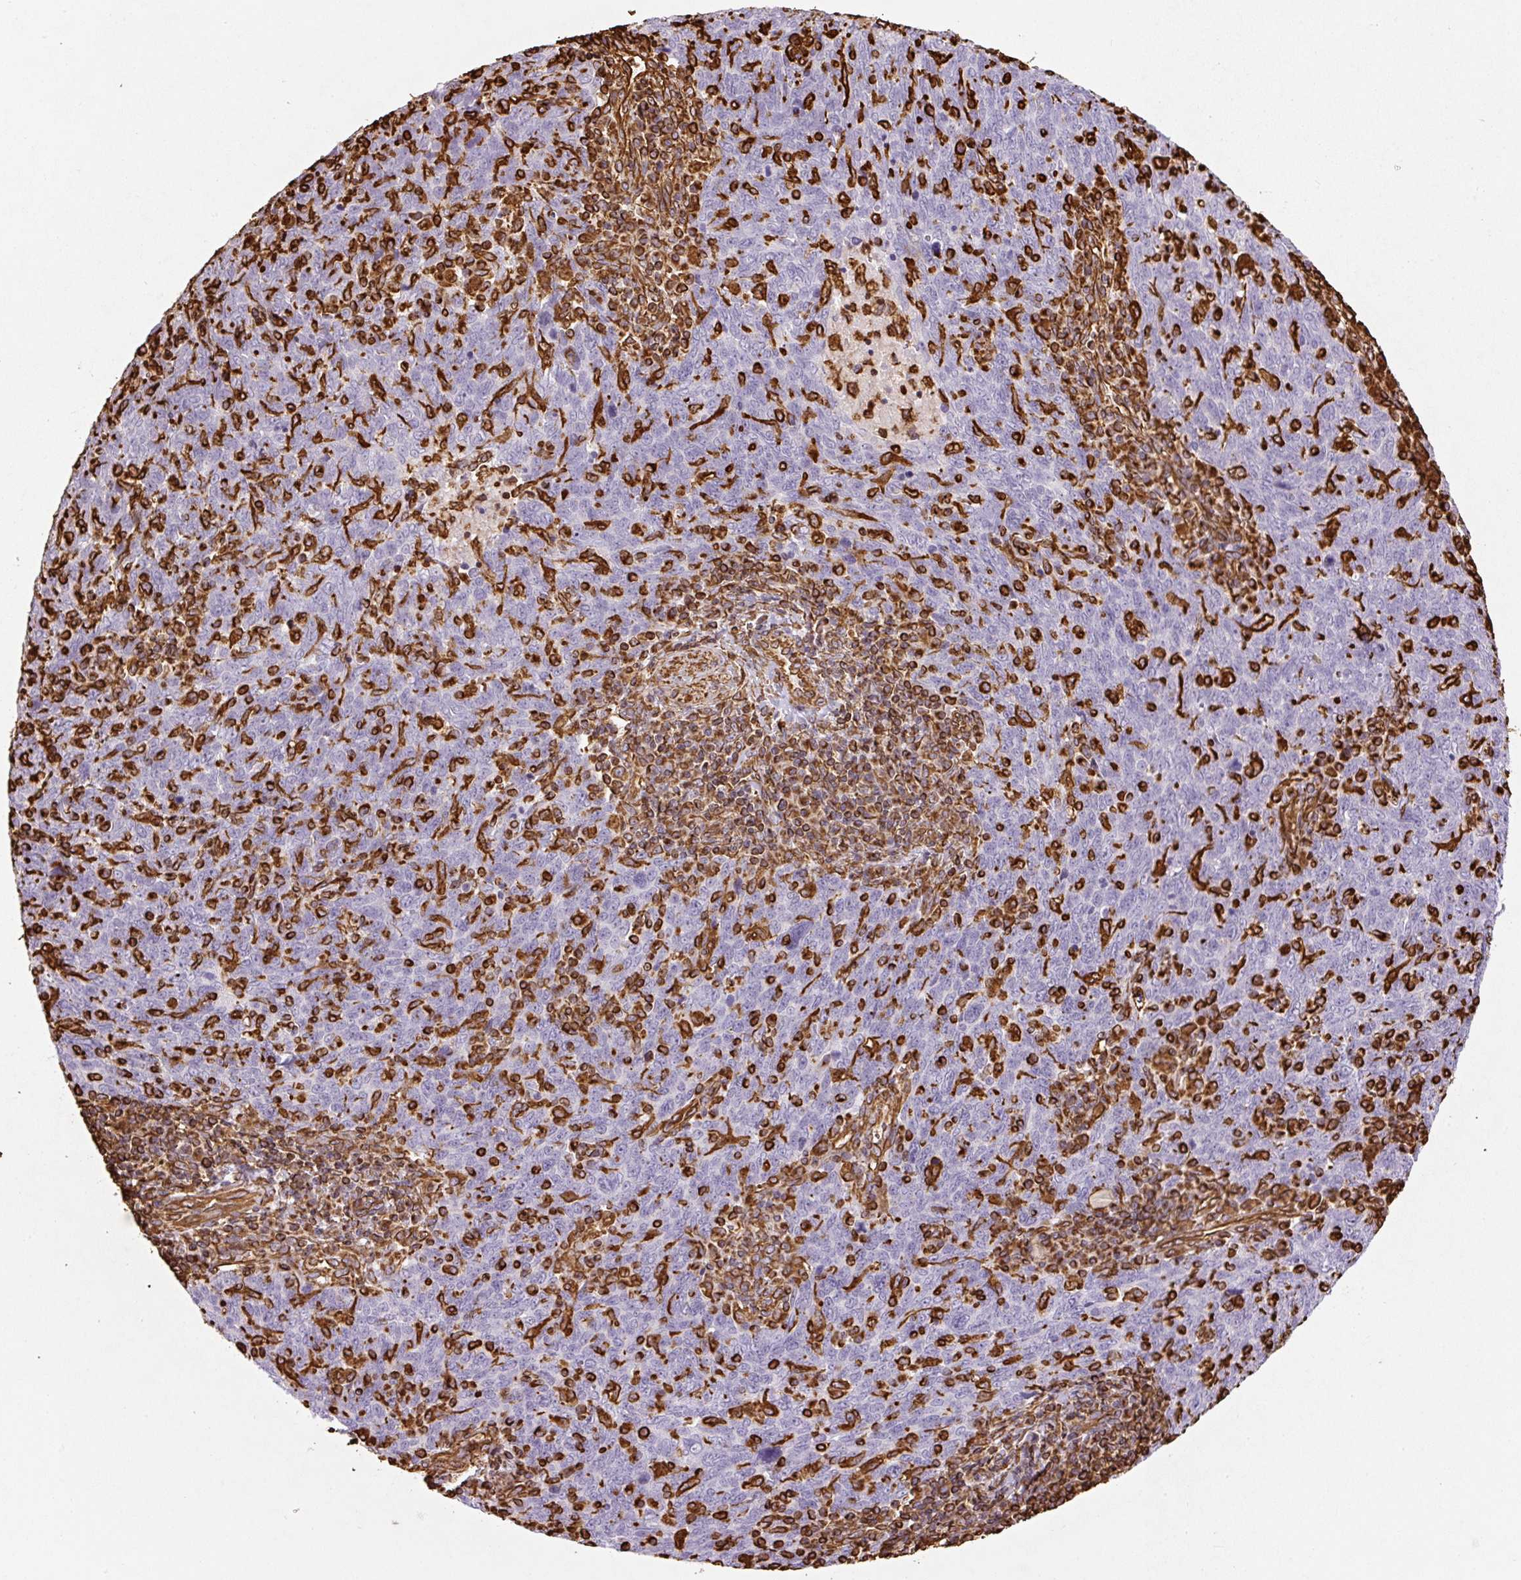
{"staining": {"intensity": "negative", "quantity": "none", "location": "none"}, "tissue": "lung cancer", "cell_type": "Tumor cells", "image_type": "cancer", "snomed": [{"axis": "morphology", "description": "Squamous cell carcinoma, NOS"}, {"axis": "topography", "description": "Lung"}], "caption": "DAB (3,3'-diaminobenzidine) immunohistochemical staining of lung cancer (squamous cell carcinoma) shows no significant staining in tumor cells.", "gene": "VIM", "patient": {"sex": "female", "age": 72}}